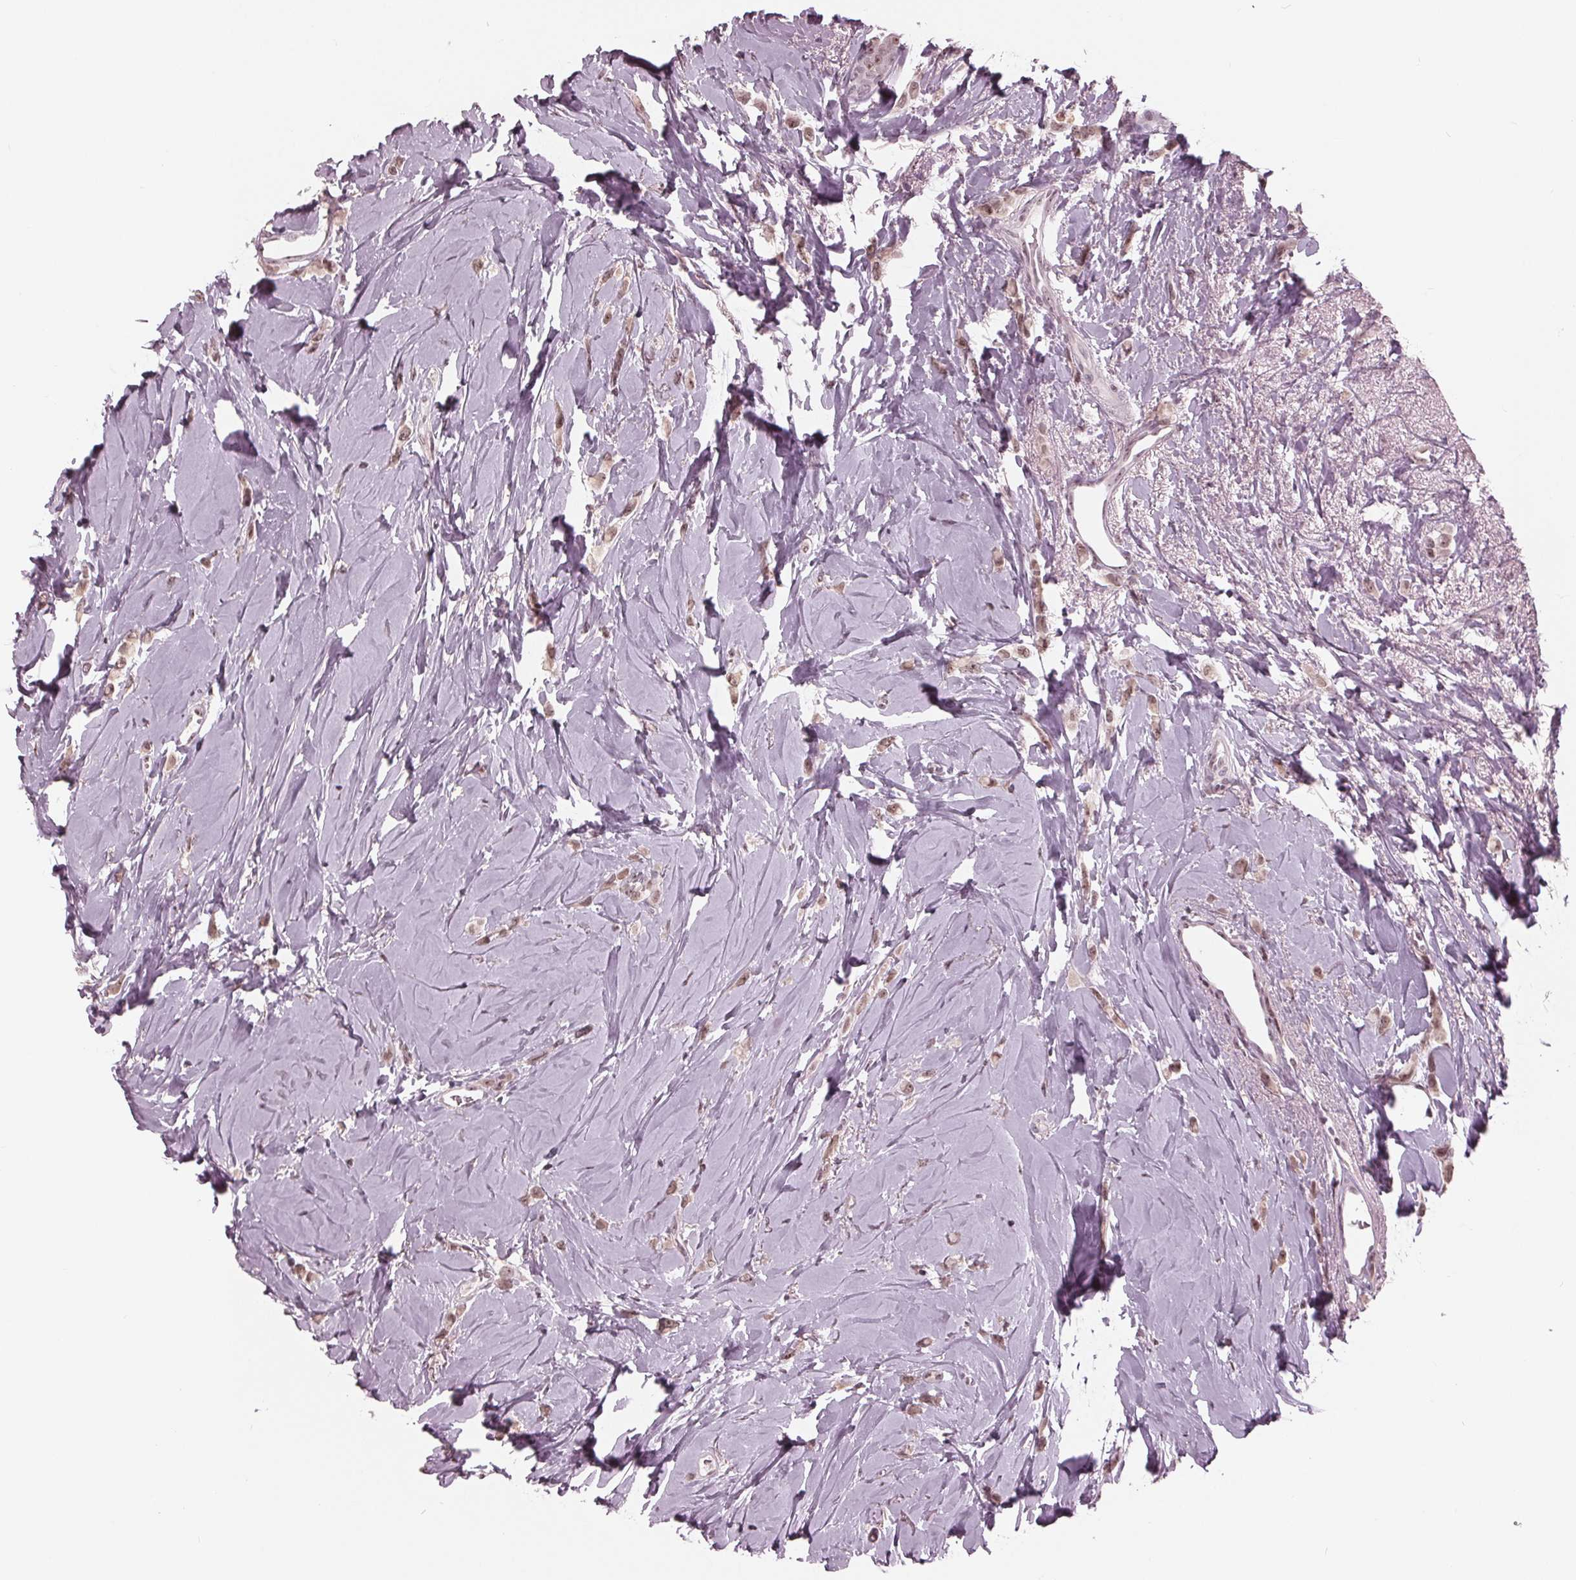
{"staining": {"intensity": "moderate", "quantity": ">75%", "location": "nuclear"}, "tissue": "breast cancer", "cell_type": "Tumor cells", "image_type": "cancer", "snomed": [{"axis": "morphology", "description": "Lobular carcinoma"}, {"axis": "topography", "description": "Breast"}], "caption": "Tumor cells display medium levels of moderate nuclear expression in about >75% of cells in lobular carcinoma (breast).", "gene": "SLX4", "patient": {"sex": "female", "age": 66}}